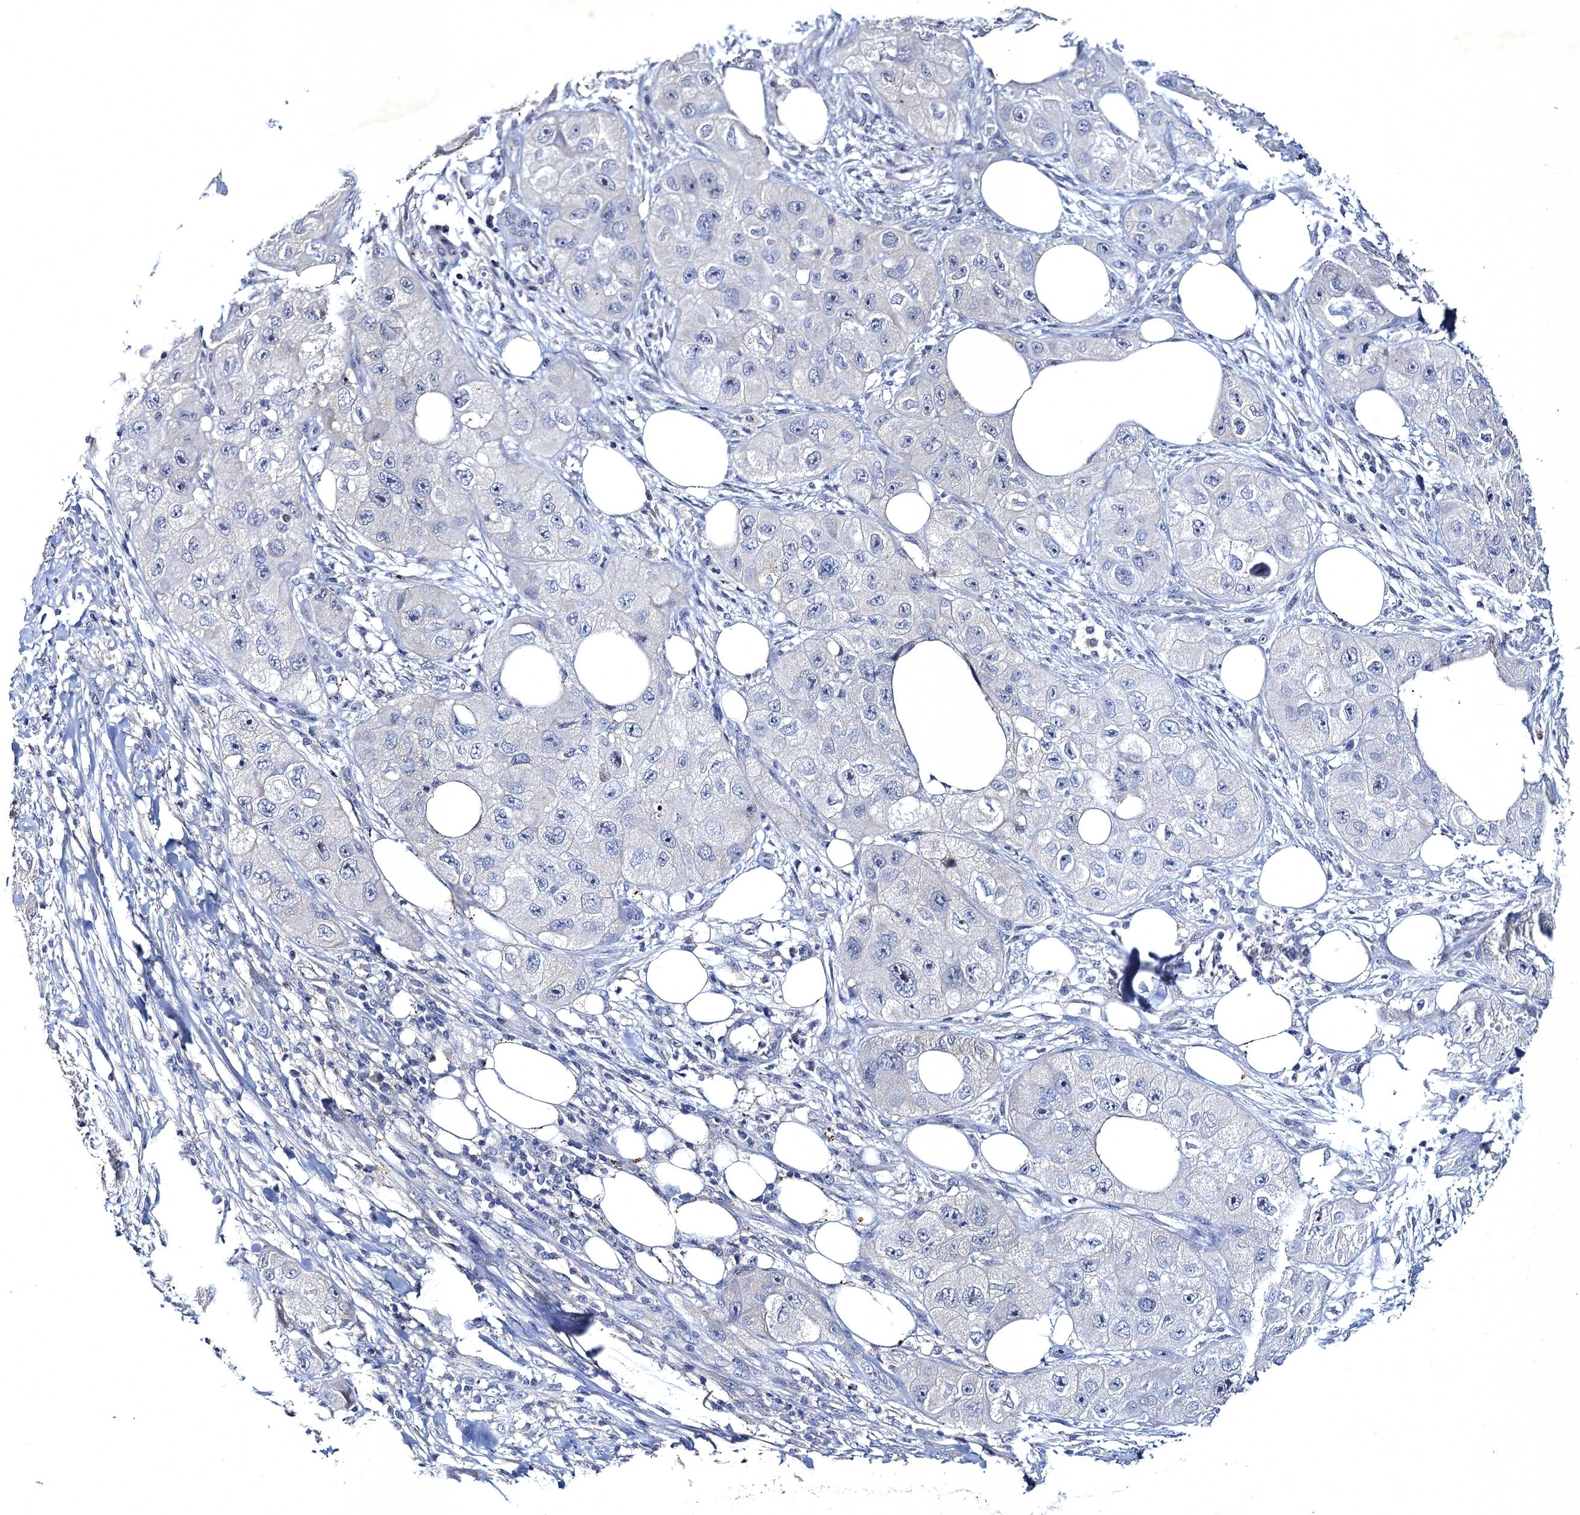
{"staining": {"intensity": "negative", "quantity": "none", "location": "none"}, "tissue": "skin cancer", "cell_type": "Tumor cells", "image_type": "cancer", "snomed": [{"axis": "morphology", "description": "Squamous cell carcinoma, NOS"}, {"axis": "topography", "description": "Skin"}, {"axis": "topography", "description": "Subcutis"}], "caption": "Image shows no protein positivity in tumor cells of skin cancer tissue. Nuclei are stained in blue.", "gene": "ATP9A", "patient": {"sex": "male", "age": 73}}